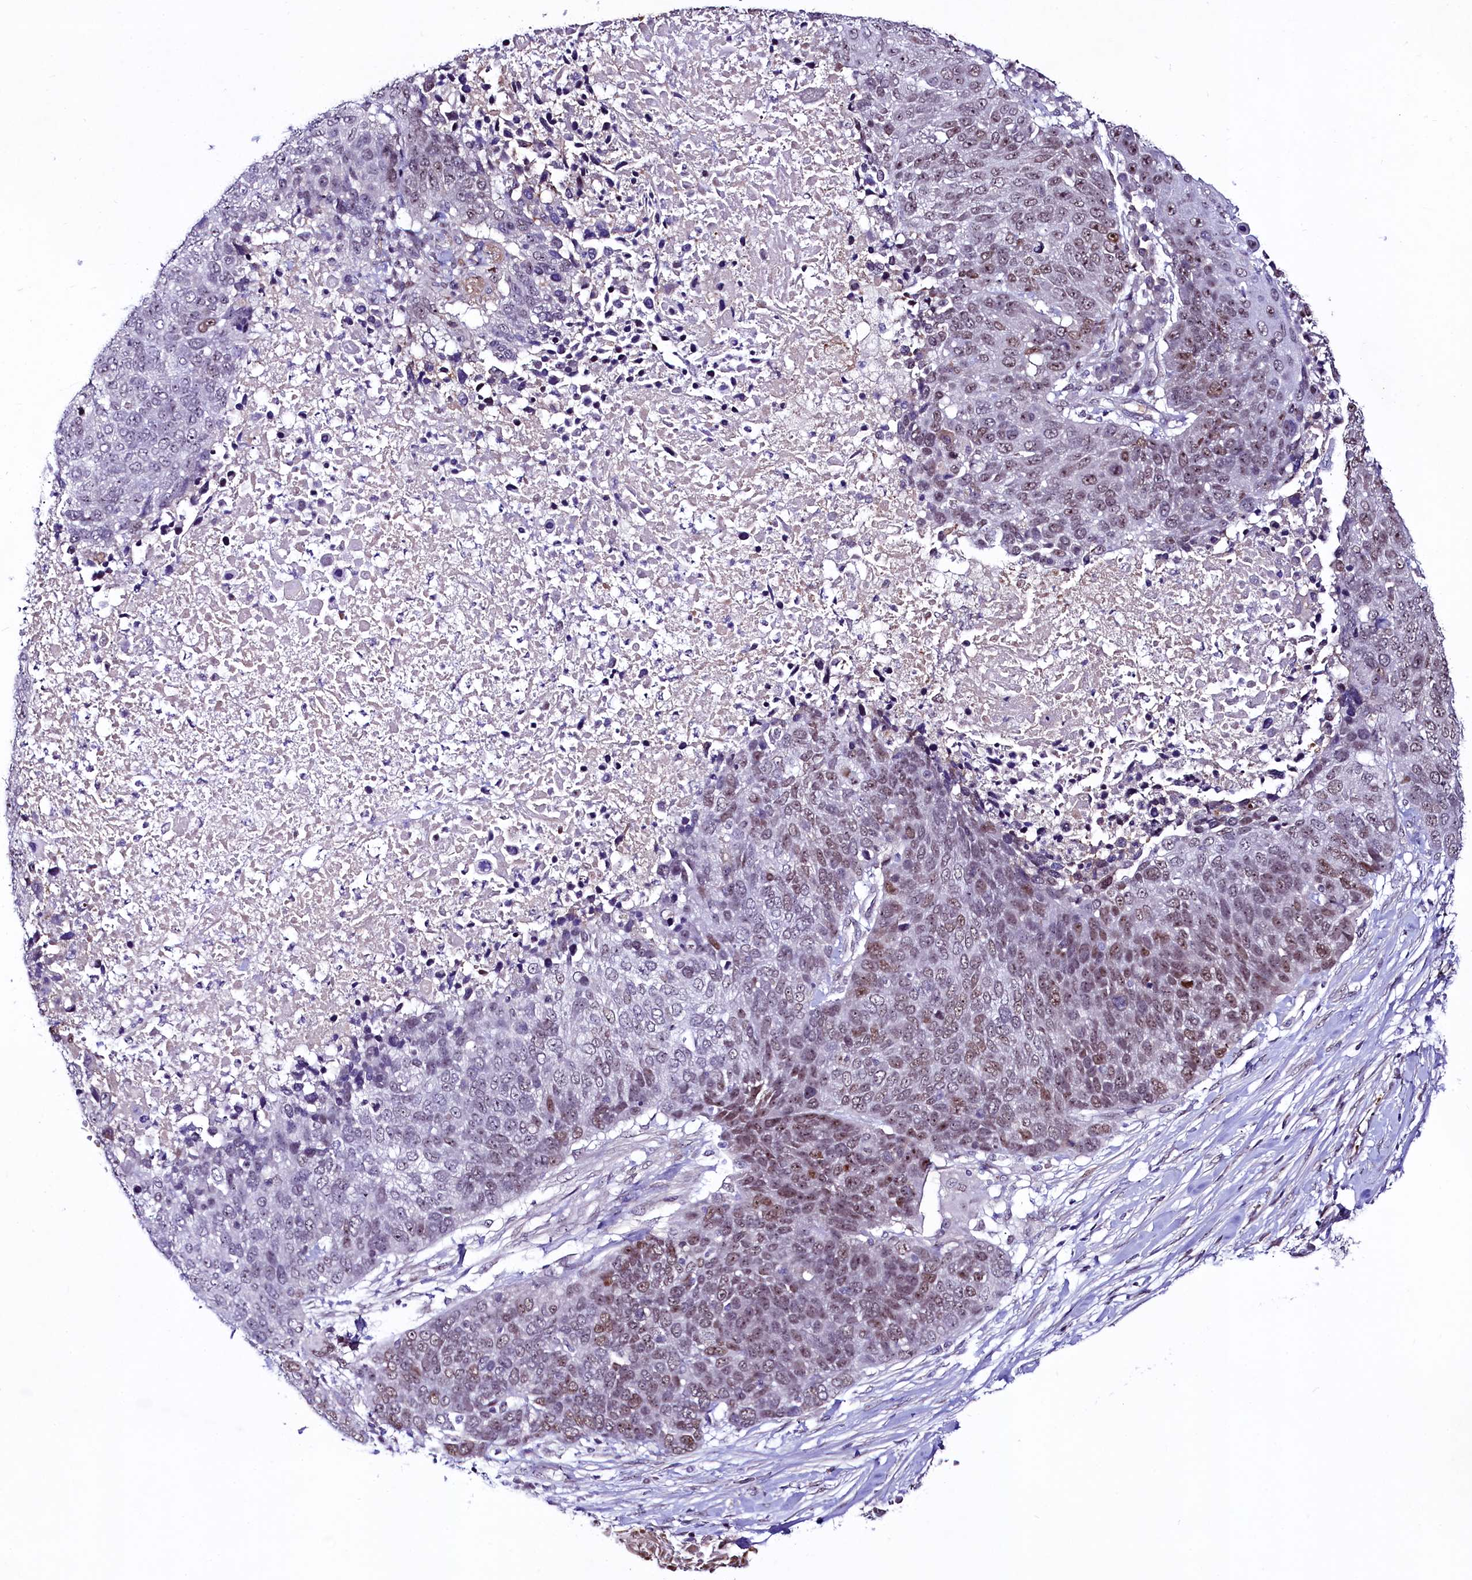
{"staining": {"intensity": "moderate", "quantity": "25%-75%", "location": "nuclear"}, "tissue": "lung cancer", "cell_type": "Tumor cells", "image_type": "cancer", "snomed": [{"axis": "morphology", "description": "Normal tissue, NOS"}, {"axis": "morphology", "description": "Squamous cell carcinoma, NOS"}, {"axis": "topography", "description": "Lymph node"}, {"axis": "topography", "description": "Lung"}], "caption": "An image of lung cancer stained for a protein exhibits moderate nuclear brown staining in tumor cells. The staining was performed using DAB to visualize the protein expression in brown, while the nuclei were stained in blue with hematoxylin (Magnification: 20x).", "gene": "LEUTX", "patient": {"sex": "male", "age": 66}}